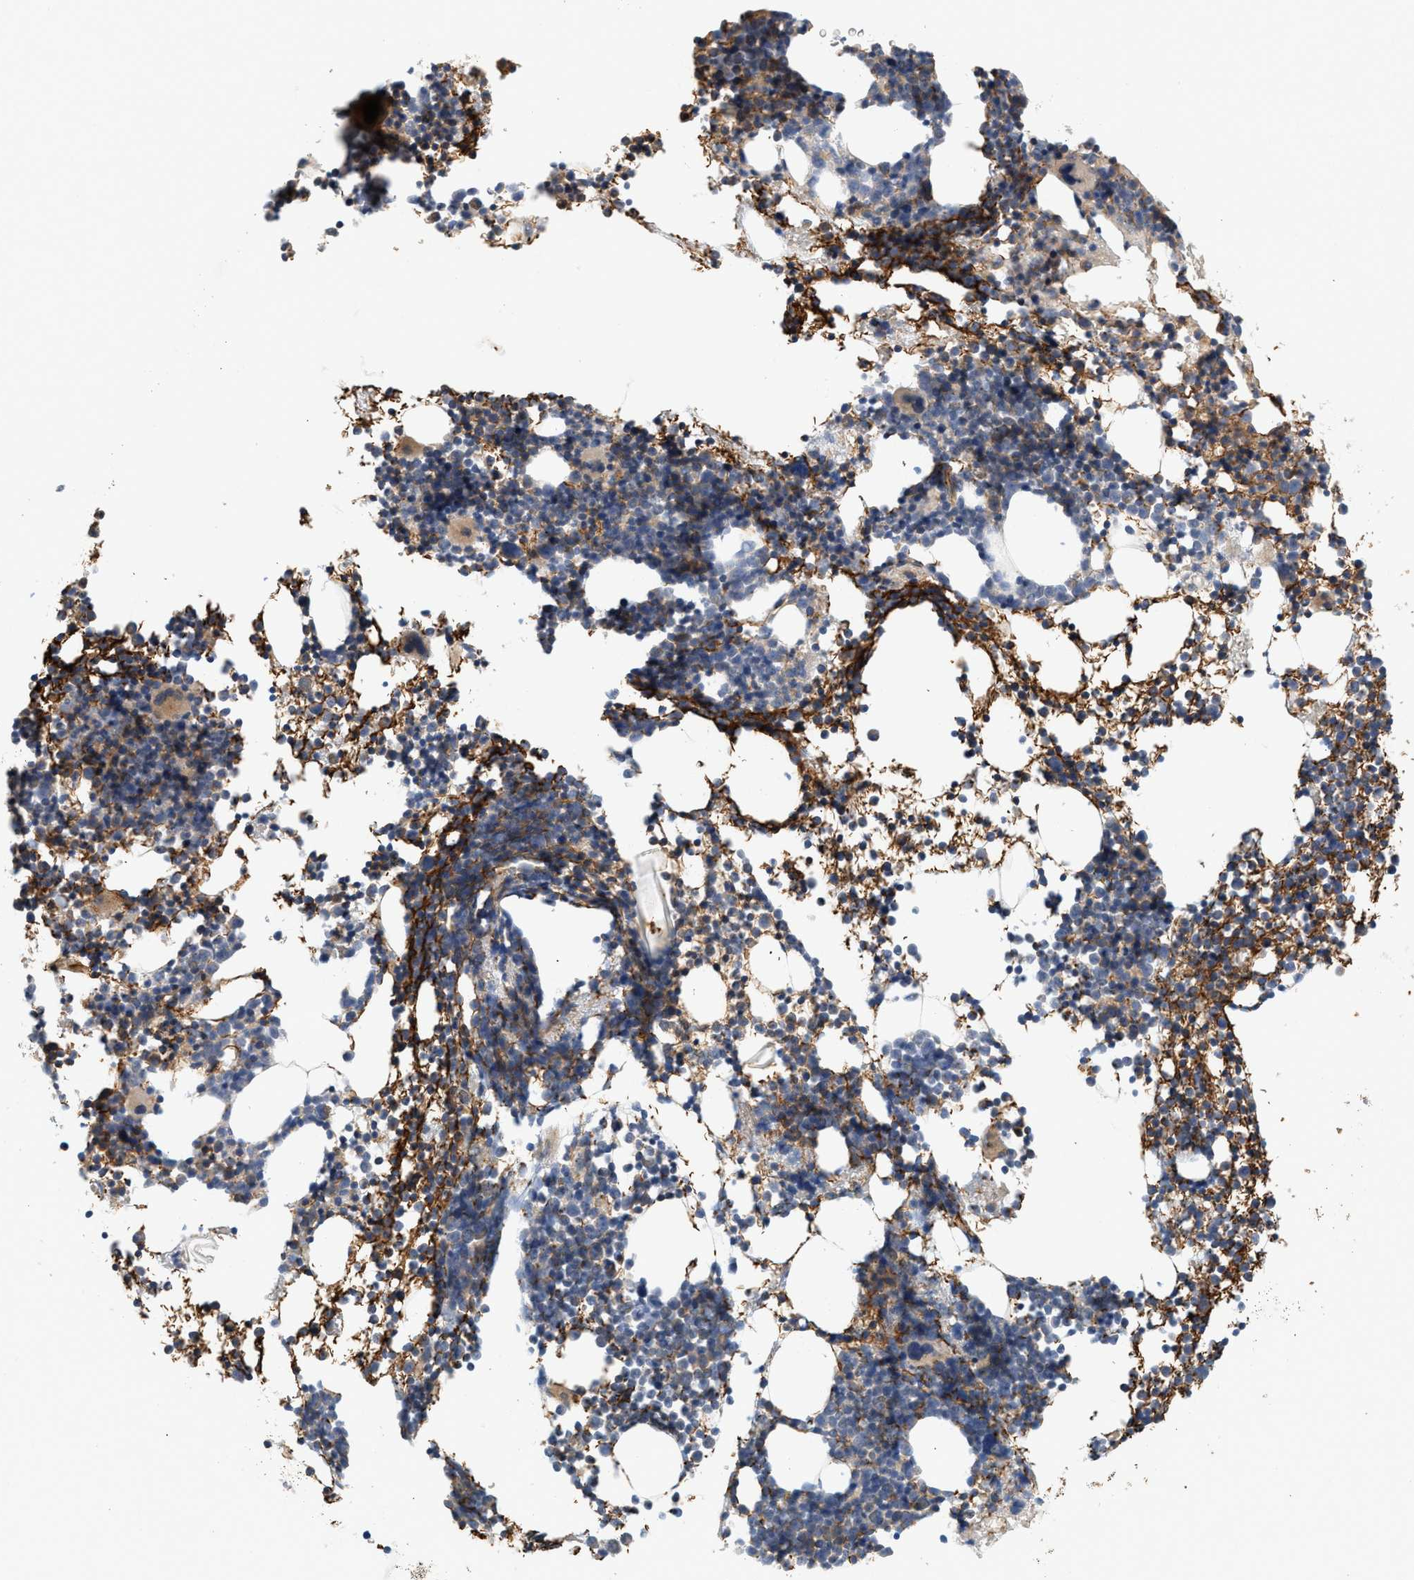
{"staining": {"intensity": "weak", "quantity": "<25%", "location": "cytoplasmic/membranous"}, "tissue": "bone marrow", "cell_type": "Hematopoietic cells", "image_type": "normal", "snomed": [{"axis": "morphology", "description": "Normal tissue, NOS"}, {"axis": "morphology", "description": "Inflammation, NOS"}, {"axis": "topography", "description": "Bone marrow"}], "caption": "The micrograph exhibits no significant positivity in hematopoietic cells of bone marrow.", "gene": "CTXN1", "patient": {"sex": "female", "age": 61}}